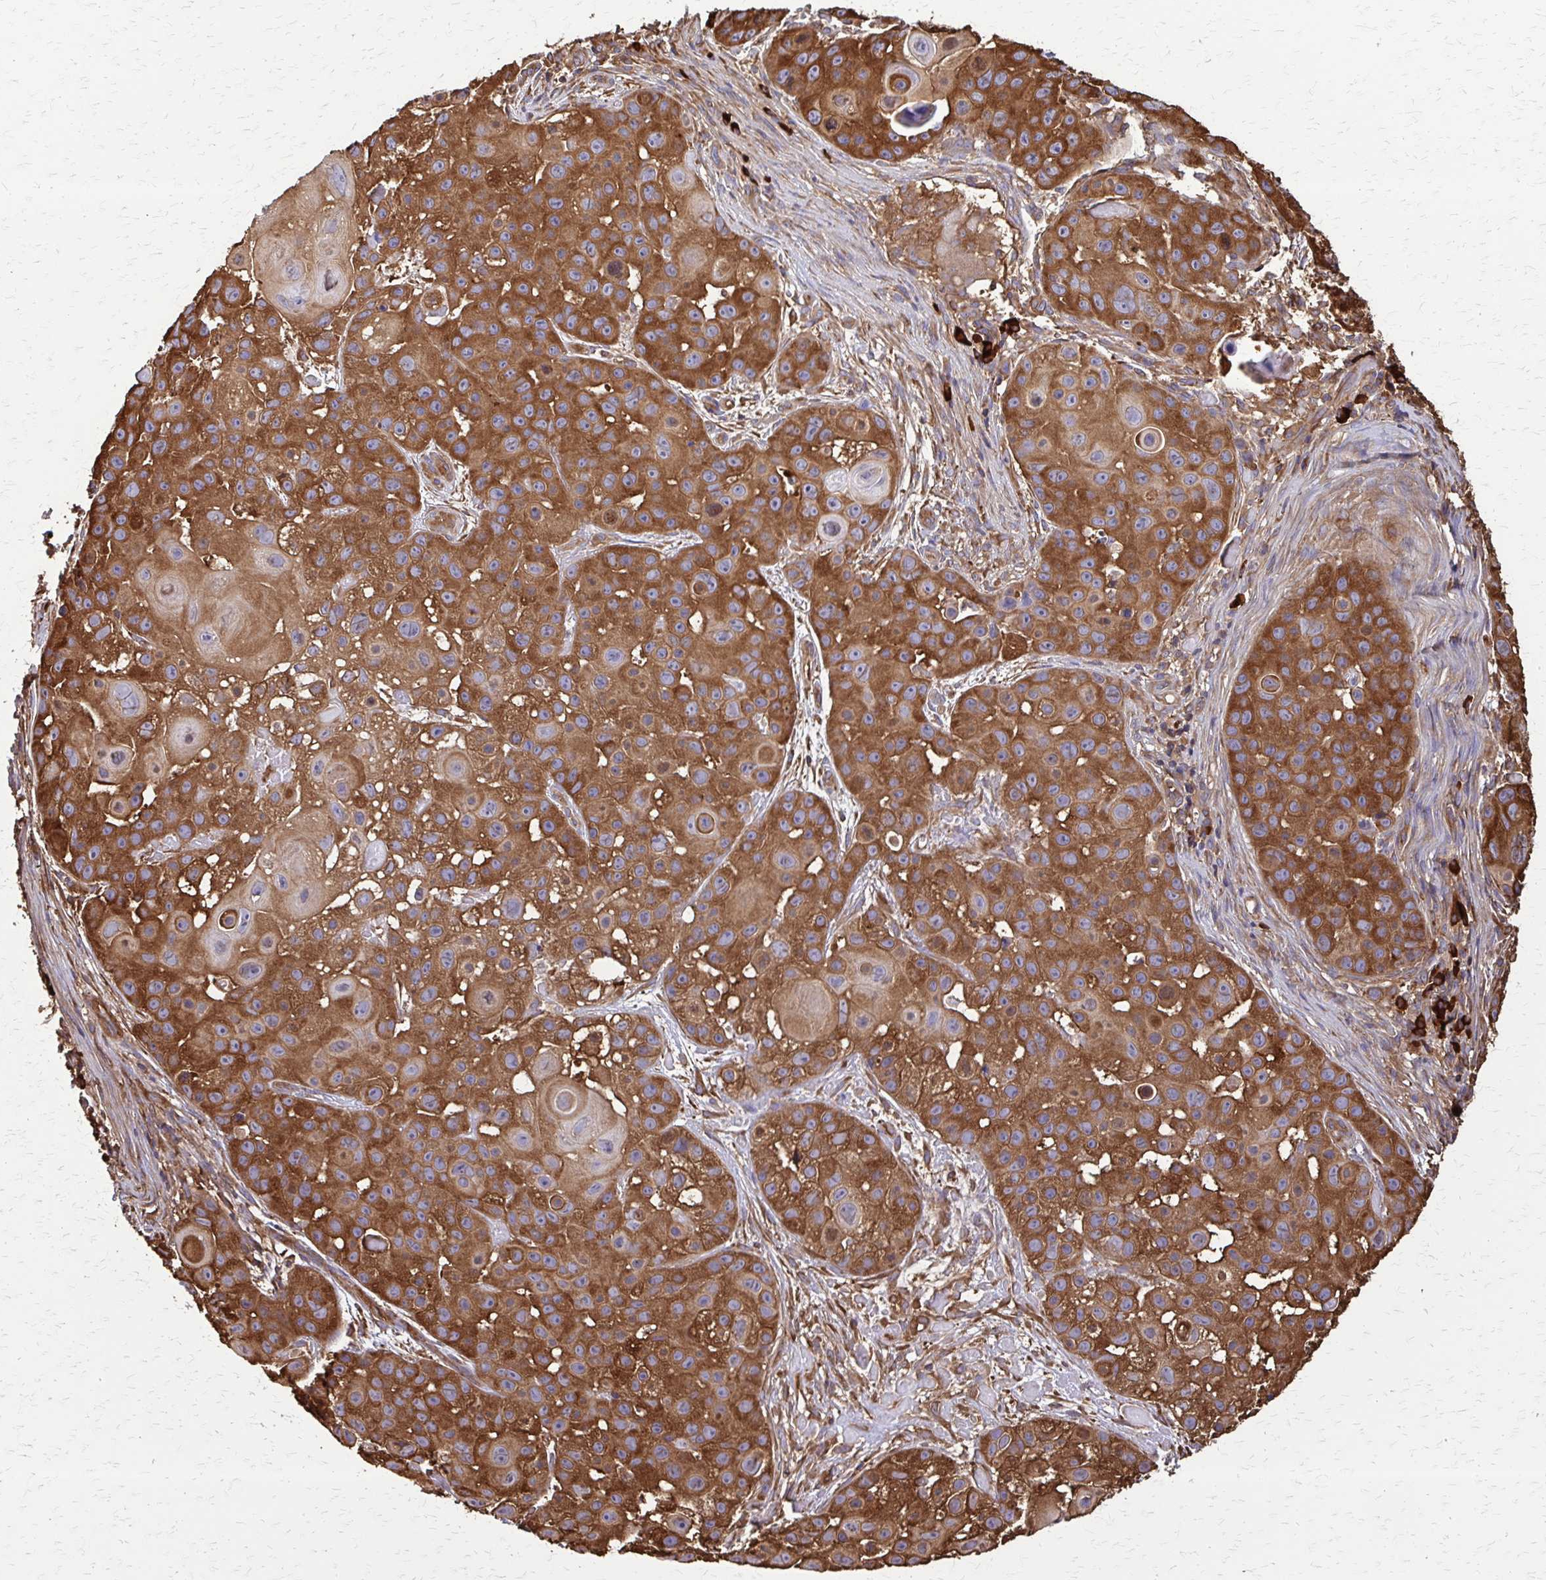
{"staining": {"intensity": "strong", "quantity": ">75%", "location": "cytoplasmic/membranous"}, "tissue": "skin cancer", "cell_type": "Tumor cells", "image_type": "cancer", "snomed": [{"axis": "morphology", "description": "Squamous cell carcinoma, NOS"}, {"axis": "topography", "description": "Skin"}], "caption": "Immunohistochemical staining of skin cancer demonstrates high levels of strong cytoplasmic/membranous staining in approximately >75% of tumor cells.", "gene": "EEF2", "patient": {"sex": "male", "age": 92}}